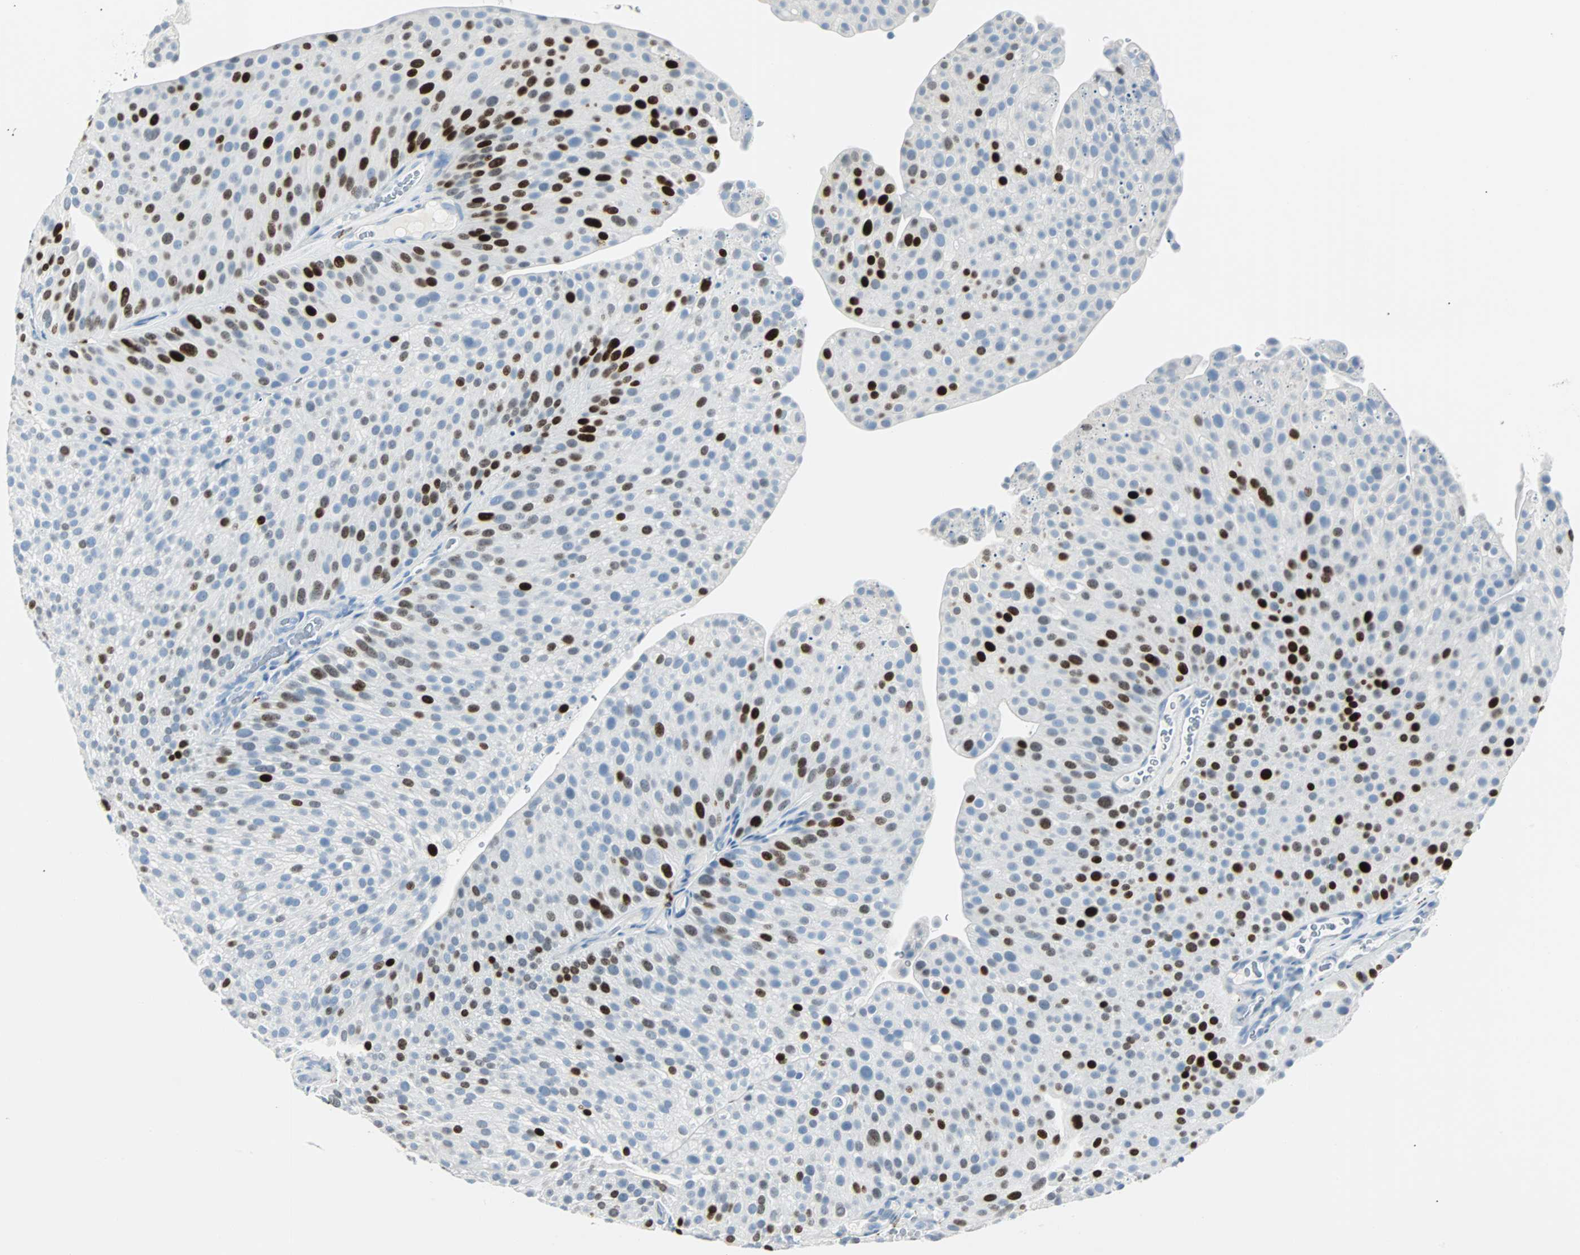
{"staining": {"intensity": "strong", "quantity": "25%-75%", "location": "nuclear"}, "tissue": "urothelial cancer", "cell_type": "Tumor cells", "image_type": "cancer", "snomed": [{"axis": "morphology", "description": "Urothelial carcinoma, Low grade"}, {"axis": "topography", "description": "Smooth muscle"}, {"axis": "topography", "description": "Urinary bladder"}], "caption": "Urothelial cancer was stained to show a protein in brown. There is high levels of strong nuclear expression in approximately 25%-75% of tumor cells. (DAB (3,3'-diaminobenzidine) = brown stain, brightfield microscopy at high magnification).", "gene": "IL33", "patient": {"sex": "male", "age": 60}}